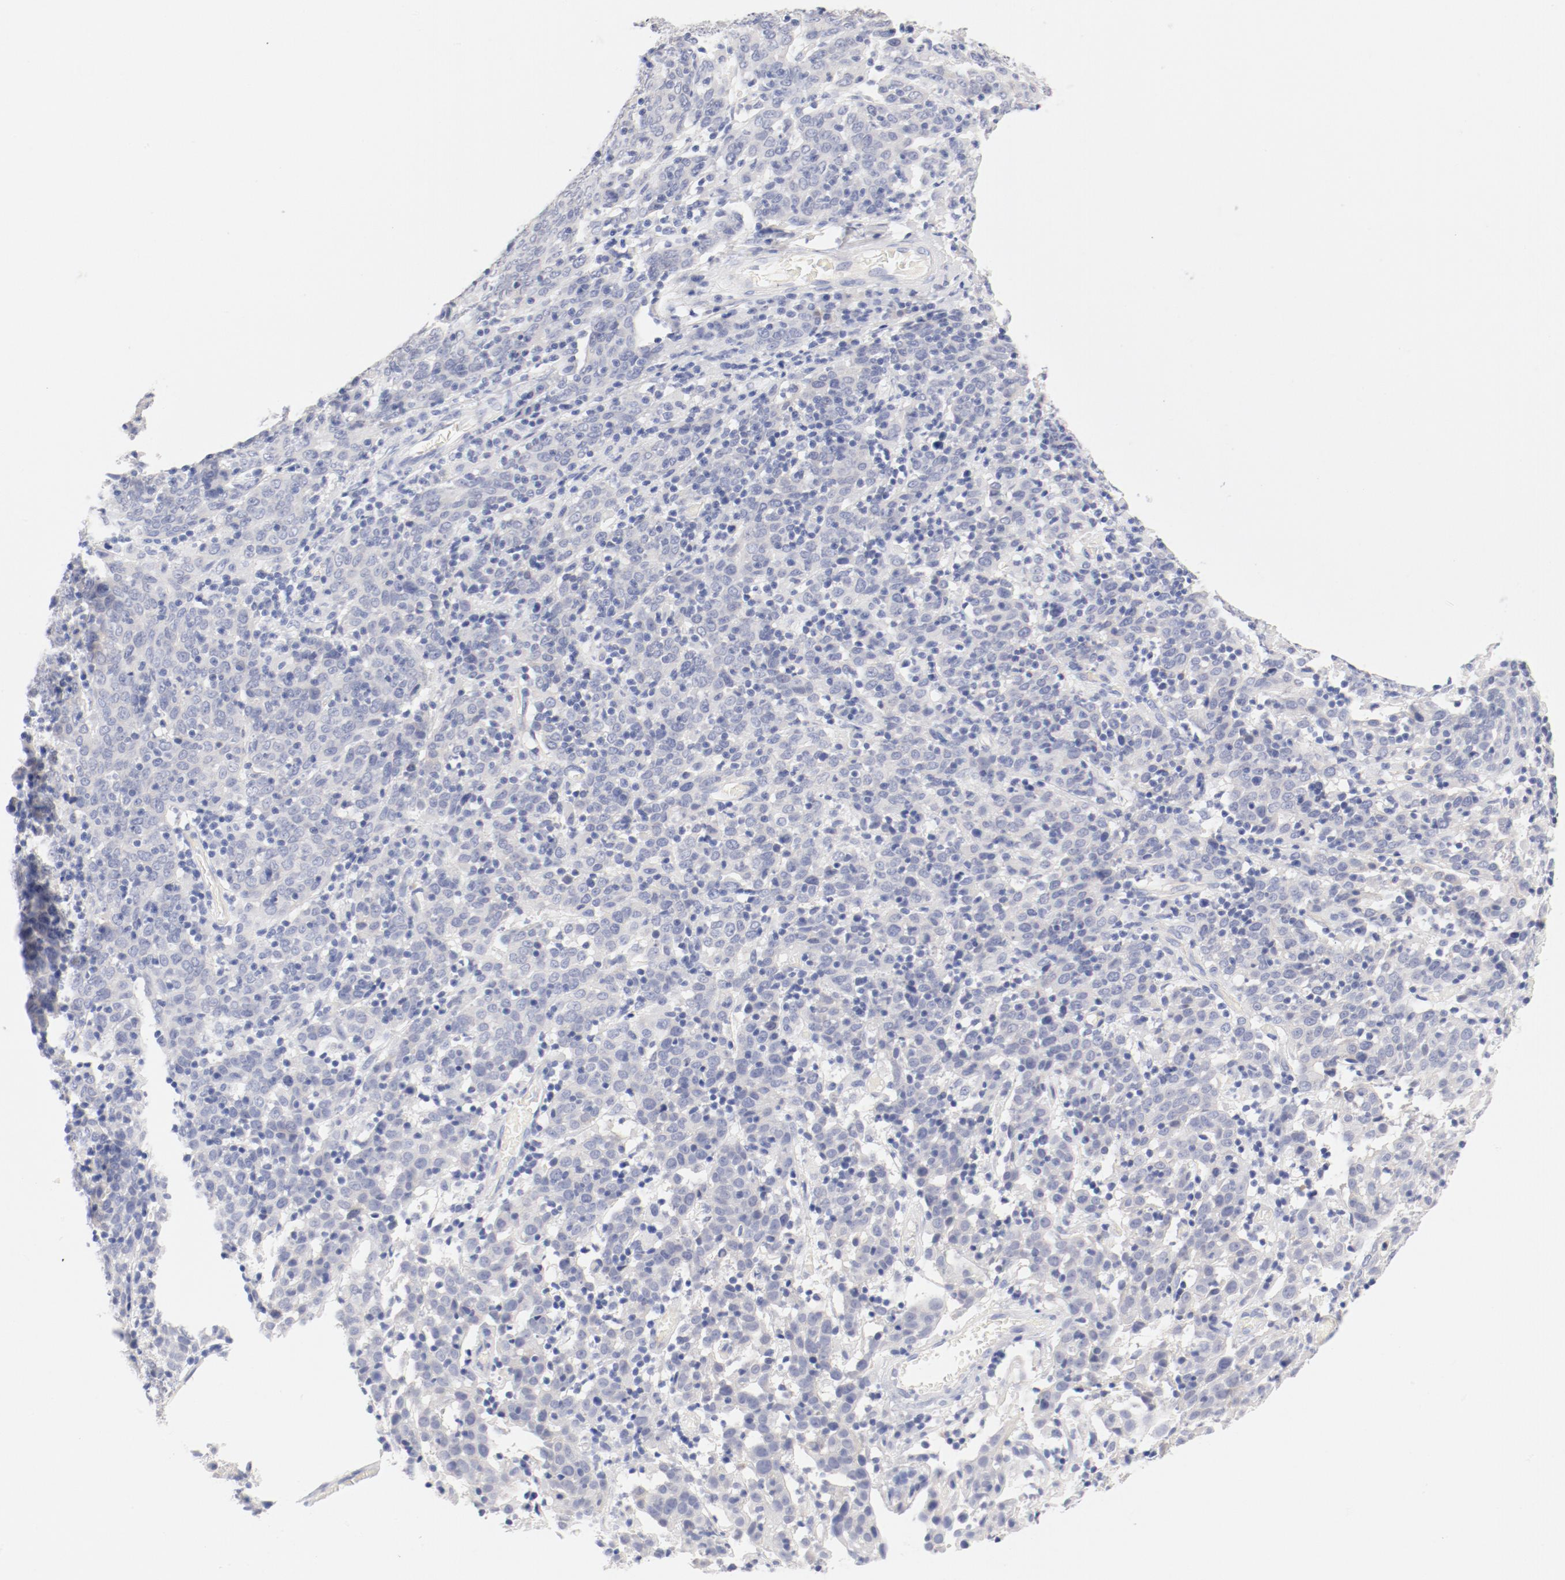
{"staining": {"intensity": "negative", "quantity": "none", "location": "none"}, "tissue": "cervical cancer", "cell_type": "Tumor cells", "image_type": "cancer", "snomed": [{"axis": "morphology", "description": "Normal tissue, NOS"}, {"axis": "morphology", "description": "Squamous cell carcinoma, NOS"}, {"axis": "topography", "description": "Cervix"}], "caption": "Tumor cells show no significant protein staining in cervical cancer (squamous cell carcinoma). (DAB immunohistochemistry, high magnification).", "gene": "HOMER1", "patient": {"sex": "female", "age": 67}}